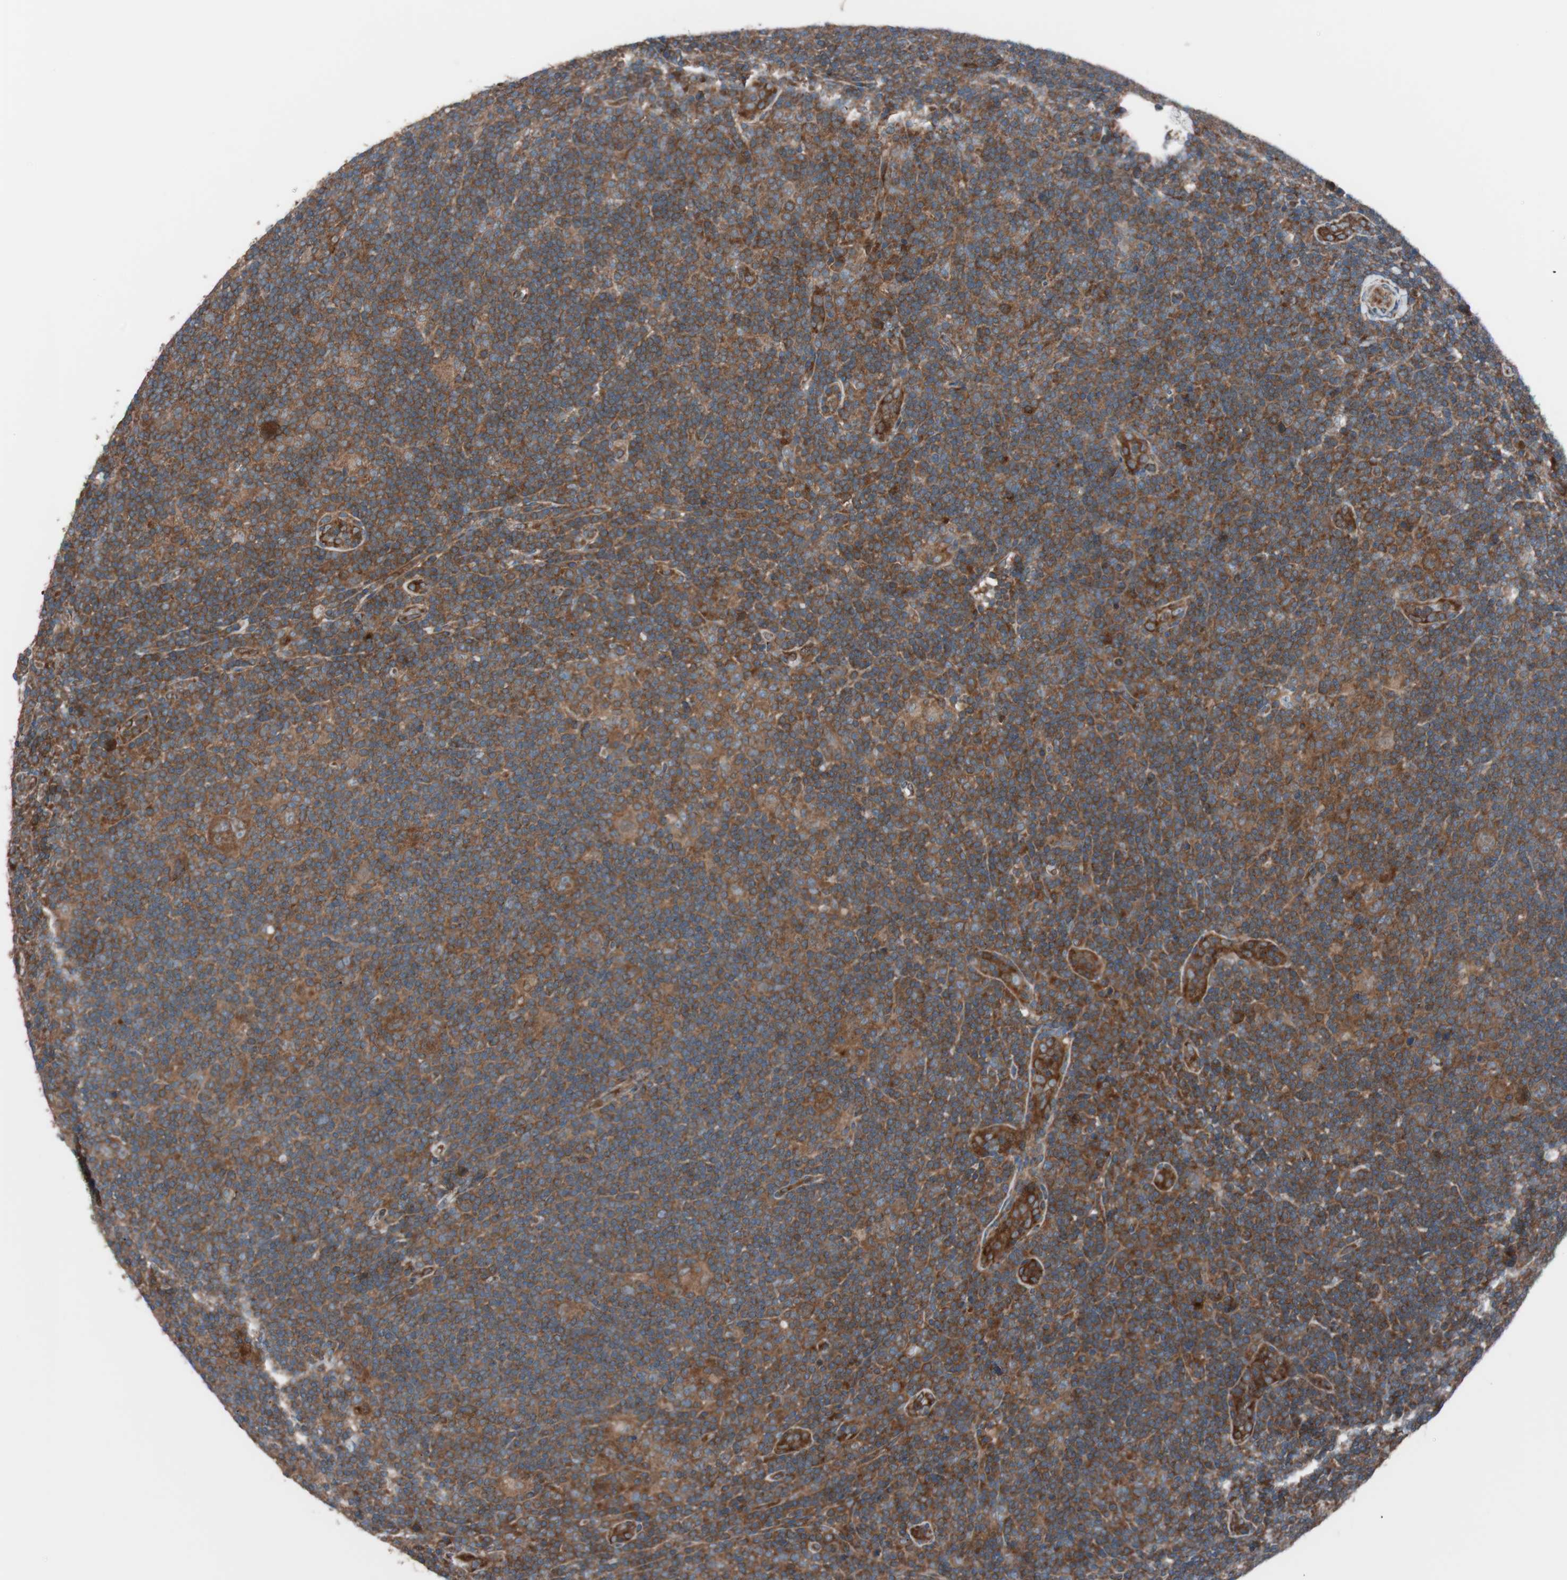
{"staining": {"intensity": "weak", "quantity": ">75%", "location": "cytoplasmic/membranous"}, "tissue": "lymphoma", "cell_type": "Tumor cells", "image_type": "cancer", "snomed": [{"axis": "morphology", "description": "Hodgkin's disease, NOS"}, {"axis": "topography", "description": "Lymph node"}], "caption": "Protein staining by IHC reveals weak cytoplasmic/membranous expression in approximately >75% of tumor cells in lymphoma.", "gene": "SEC31A", "patient": {"sex": "female", "age": 57}}